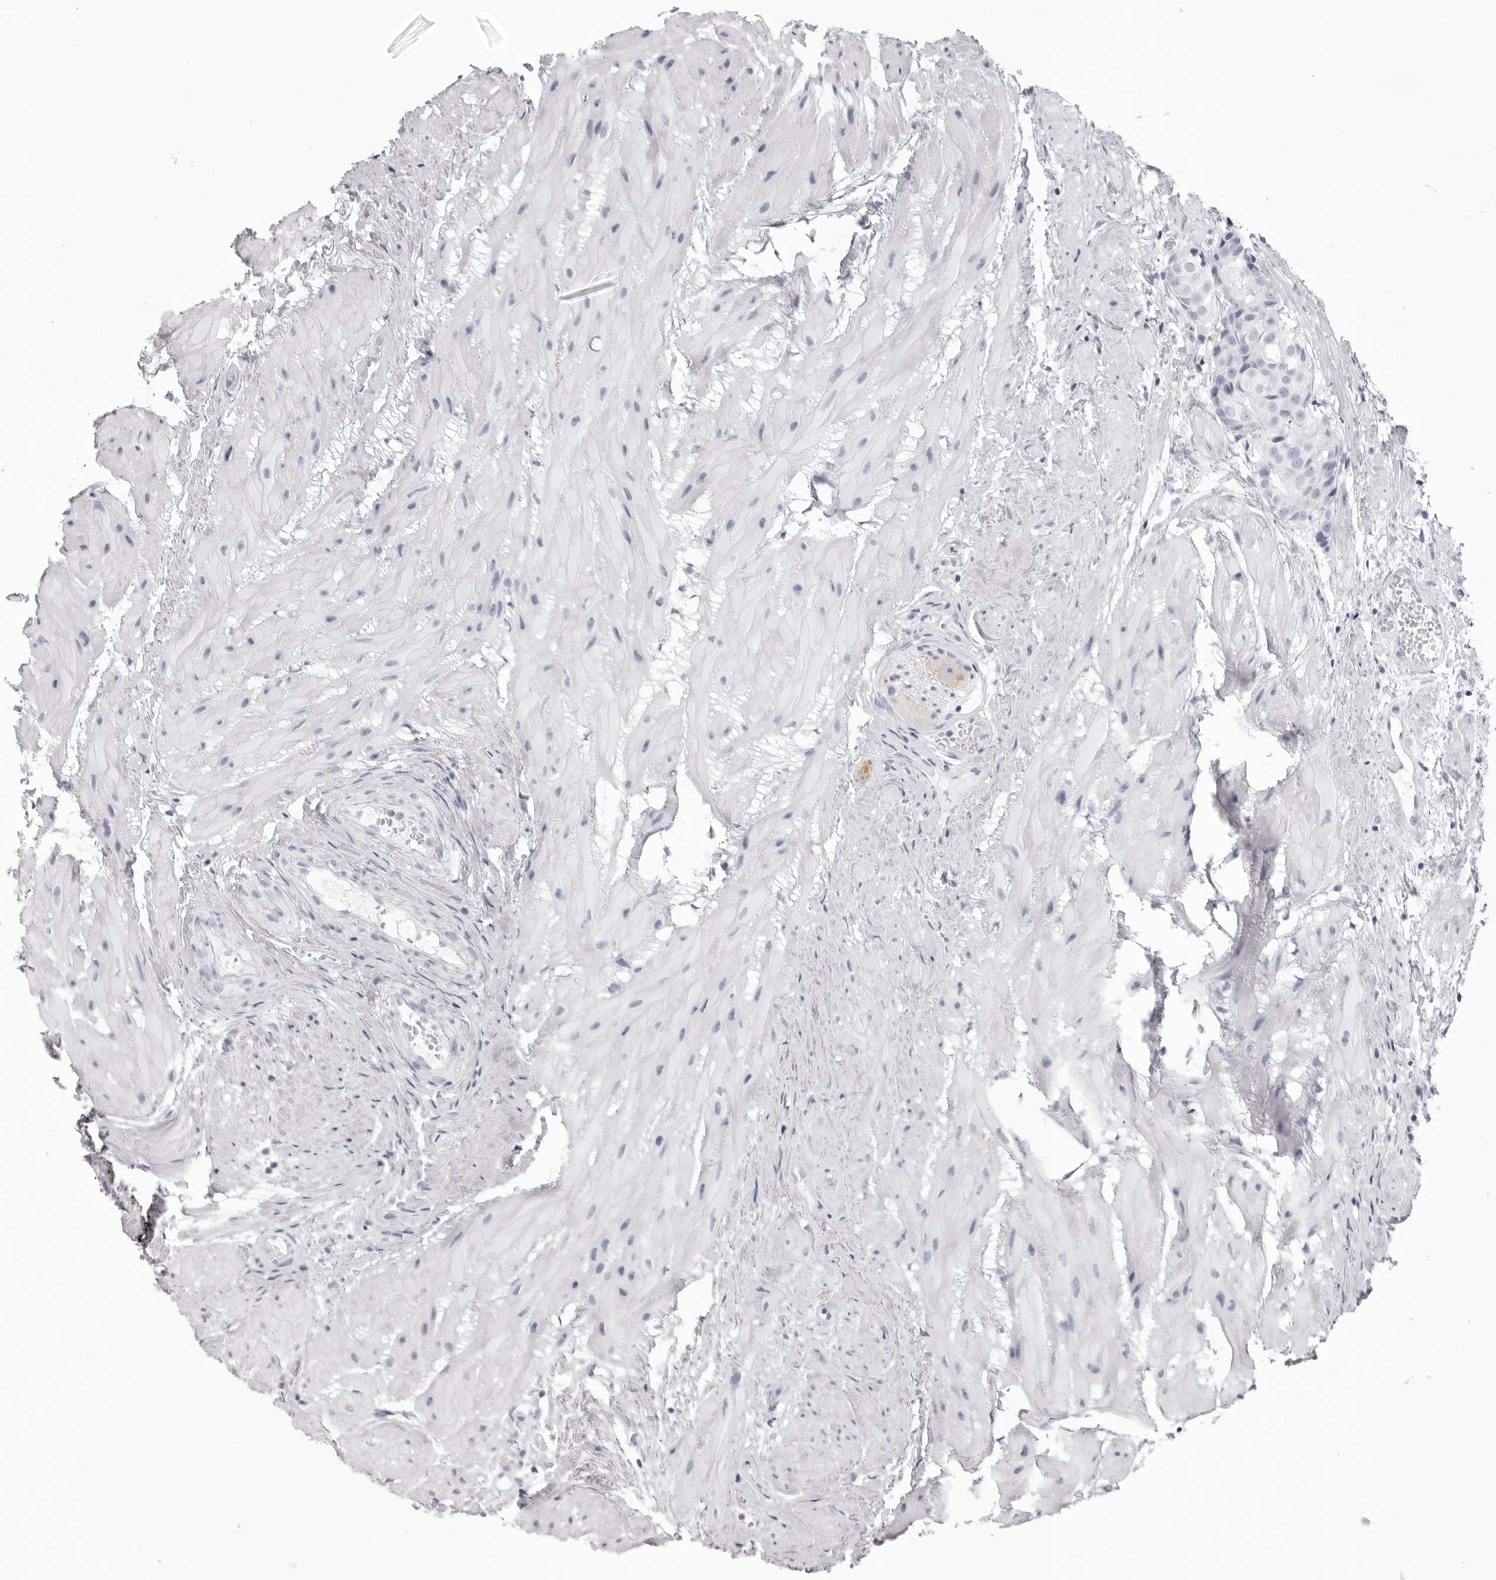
{"staining": {"intensity": "negative", "quantity": "none", "location": "none"}, "tissue": "prostate cancer", "cell_type": "Tumor cells", "image_type": "cancer", "snomed": [{"axis": "morphology", "description": "Adenocarcinoma, Low grade"}, {"axis": "topography", "description": "Prostate"}], "caption": "Protein analysis of prostate low-grade adenocarcinoma demonstrates no significant staining in tumor cells. (Stains: DAB (3,3'-diaminobenzidine) immunohistochemistry with hematoxylin counter stain, Microscopy: brightfield microscopy at high magnification).", "gene": "IL25", "patient": {"sex": "male", "age": 88}}